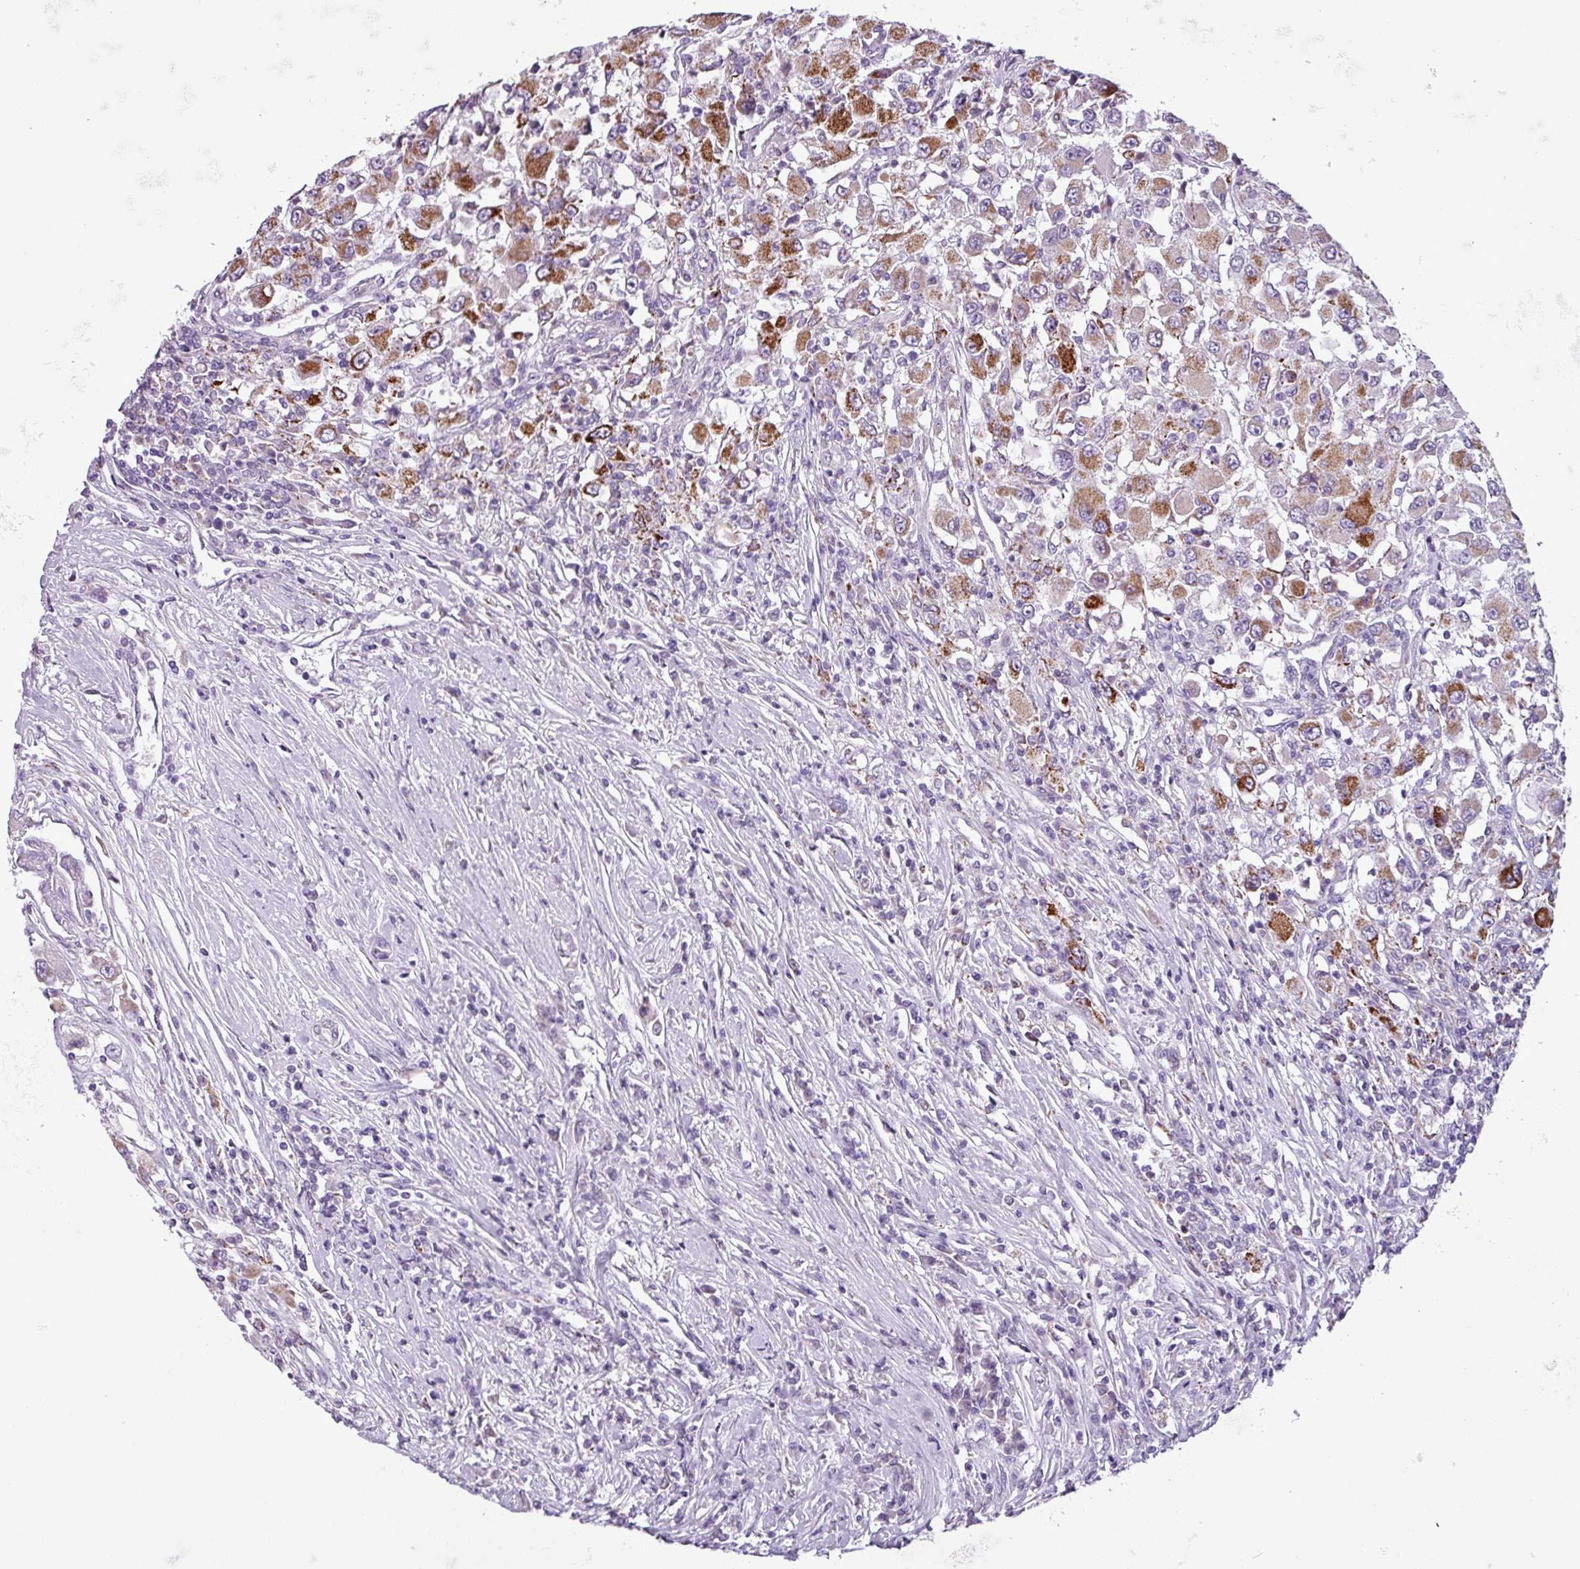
{"staining": {"intensity": "strong", "quantity": ">75%", "location": "cytoplasmic/membranous"}, "tissue": "renal cancer", "cell_type": "Tumor cells", "image_type": "cancer", "snomed": [{"axis": "morphology", "description": "Adenocarcinoma, NOS"}, {"axis": "topography", "description": "Kidney"}], "caption": "Immunohistochemistry (IHC) micrograph of neoplastic tissue: human adenocarcinoma (renal) stained using immunohistochemistry exhibits high levels of strong protein expression localized specifically in the cytoplasmic/membranous of tumor cells, appearing as a cytoplasmic/membranous brown color.", "gene": "ZNF667", "patient": {"sex": "female", "age": 67}}